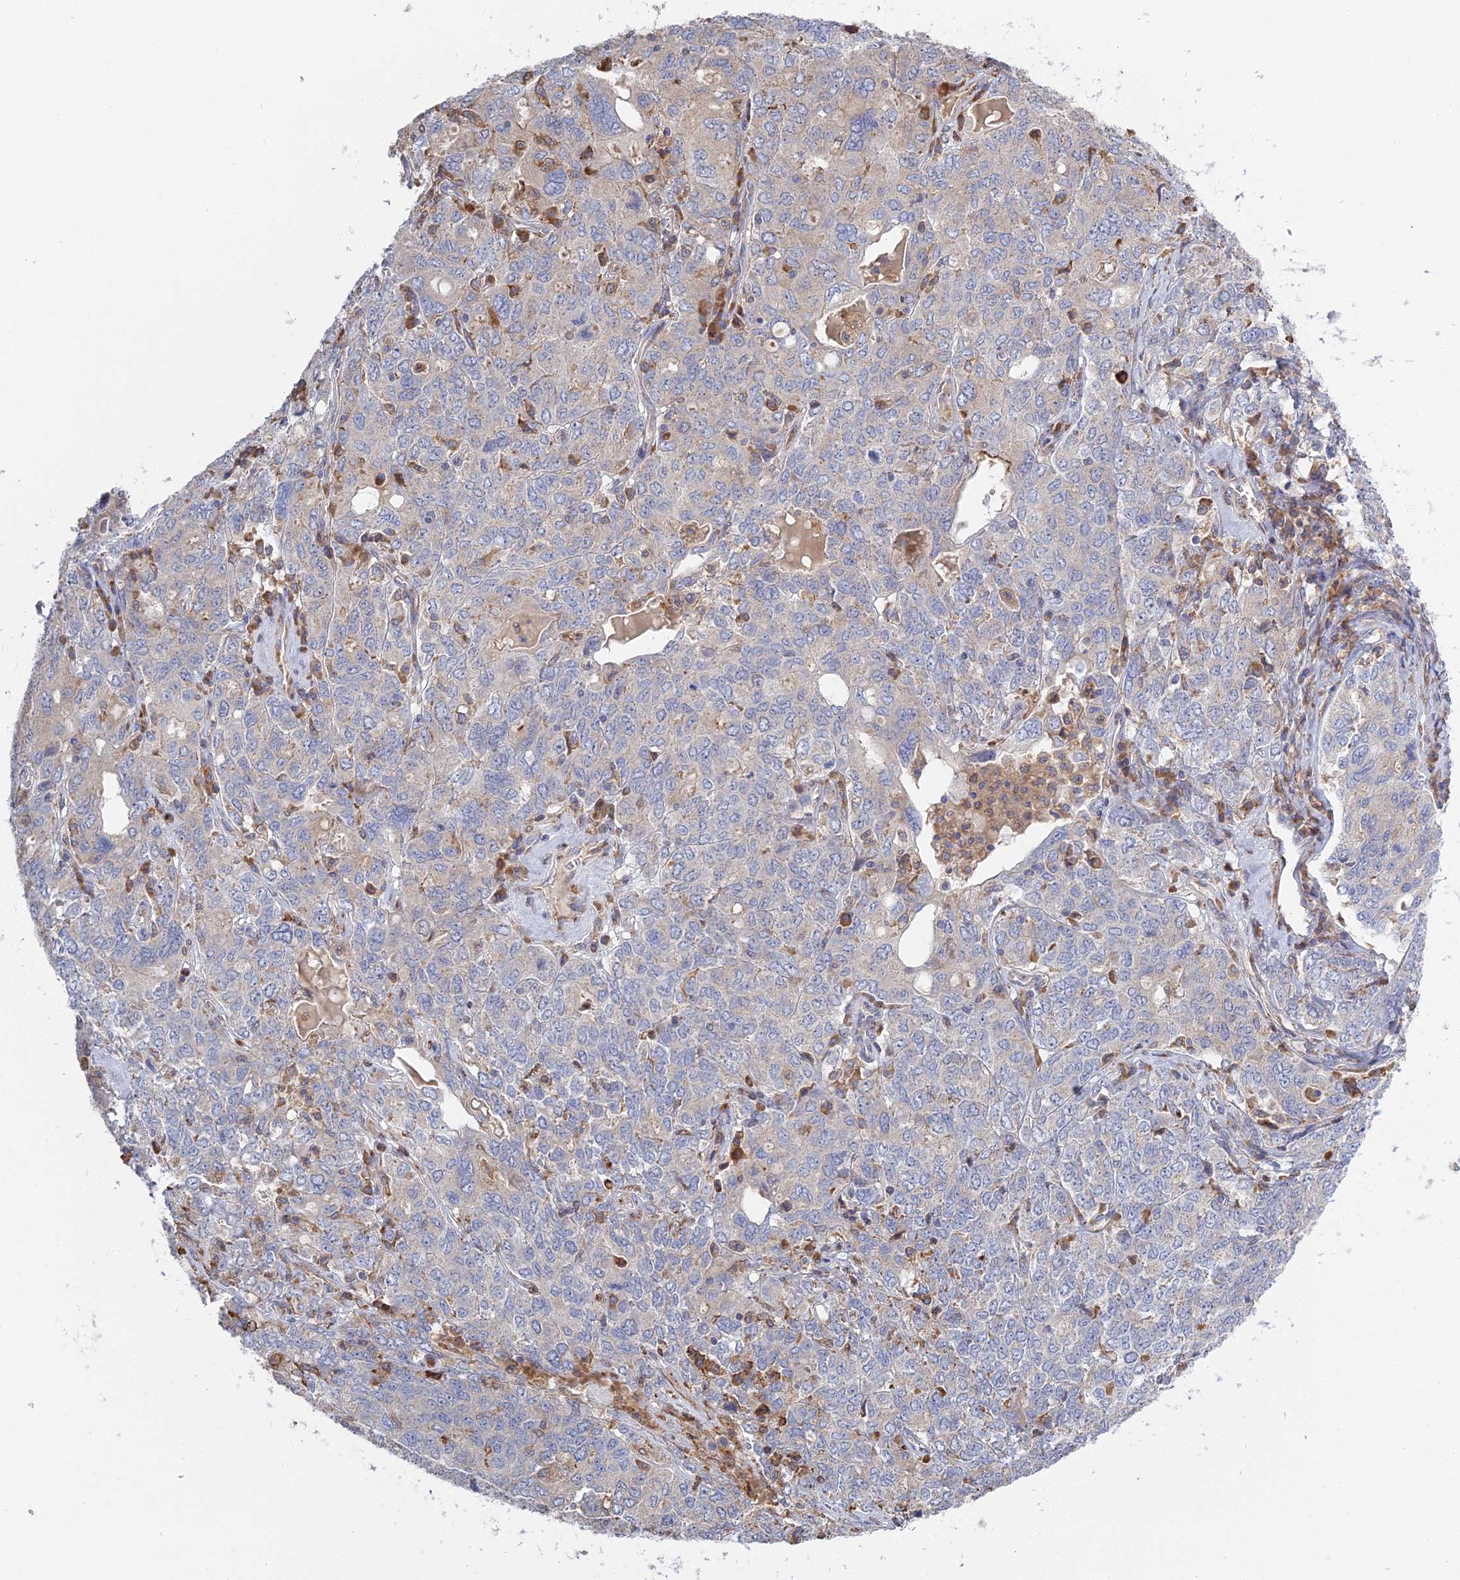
{"staining": {"intensity": "strong", "quantity": "<25%", "location": "cytoplasmic/membranous"}, "tissue": "ovarian cancer", "cell_type": "Tumor cells", "image_type": "cancer", "snomed": [{"axis": "morphology", "description": "Carcinoma, endometroid"}, {"axis": "topography", "description": "Ovary"}], "caption": "Tumor cells exhibit medium levels of strong cytoplasmic/membranous staining in about <25% of cells in endometroid carcinoma (ovarian).", "gene": "TRAPPC6A", "patient": {"sex": "female", "age": 62}}